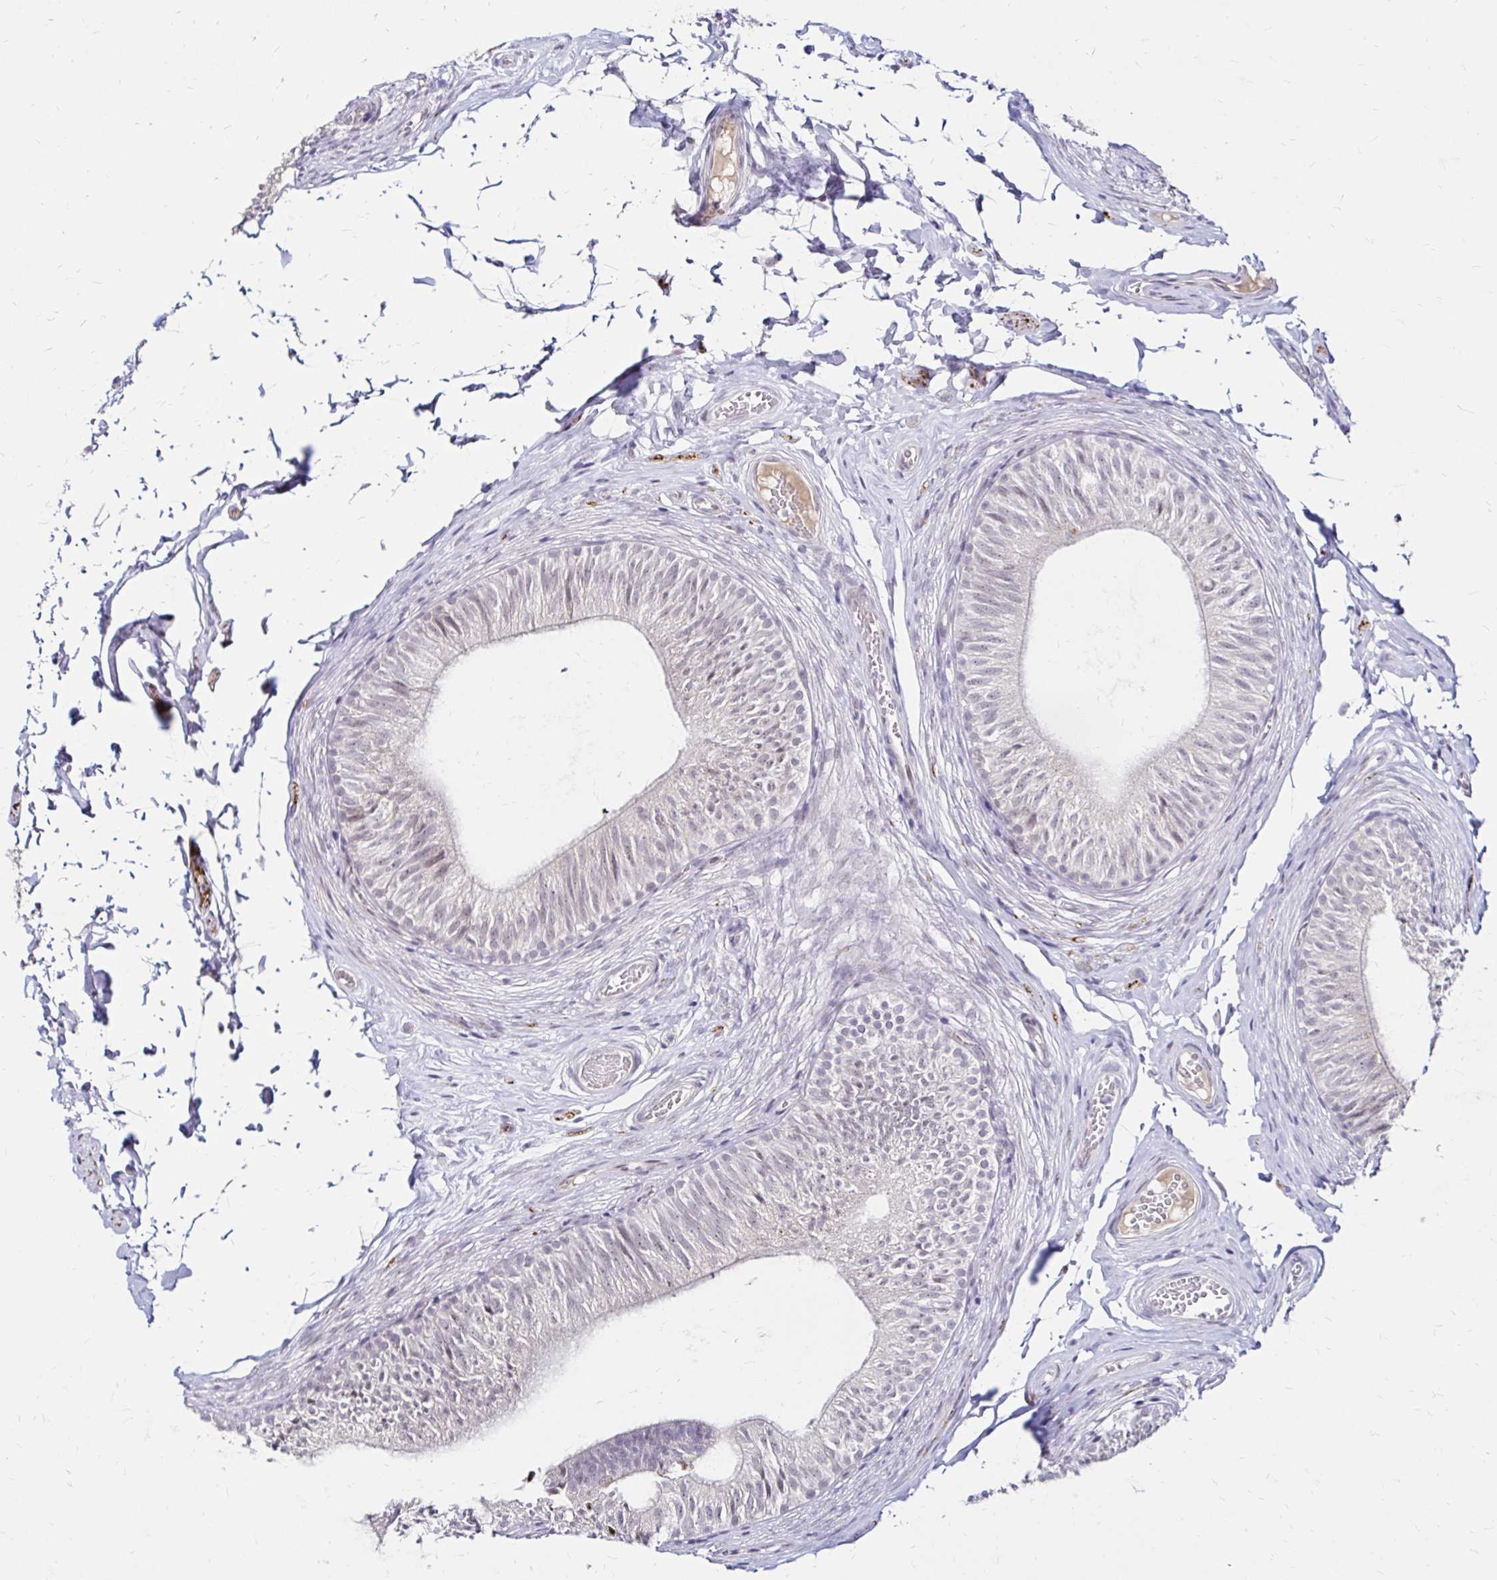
{"staining": {"intensity": "weak", "quantity": "<25%", "location": "nuclear"}, "tissue": "epididymis", "cell_type": "Glandular cells", "image_type": "normal", "snomed": [{"axis": "morphology", "description": "Normal tissue, NOS"}, {"axis": "topography", "description": "Epididymis, spermatic cord, NOS"}, {"axis": "topography", "description": "Epididymis"}, {"axis": "topography", "description": "Peripheral nerve tissue"}], "caption": "Human epididymis stained for a protein using immunohistochemistry reveals no positivity in glandular cells.", "gene": "GUCY1A1", "patient": {"sex": "male", "age": 29}}